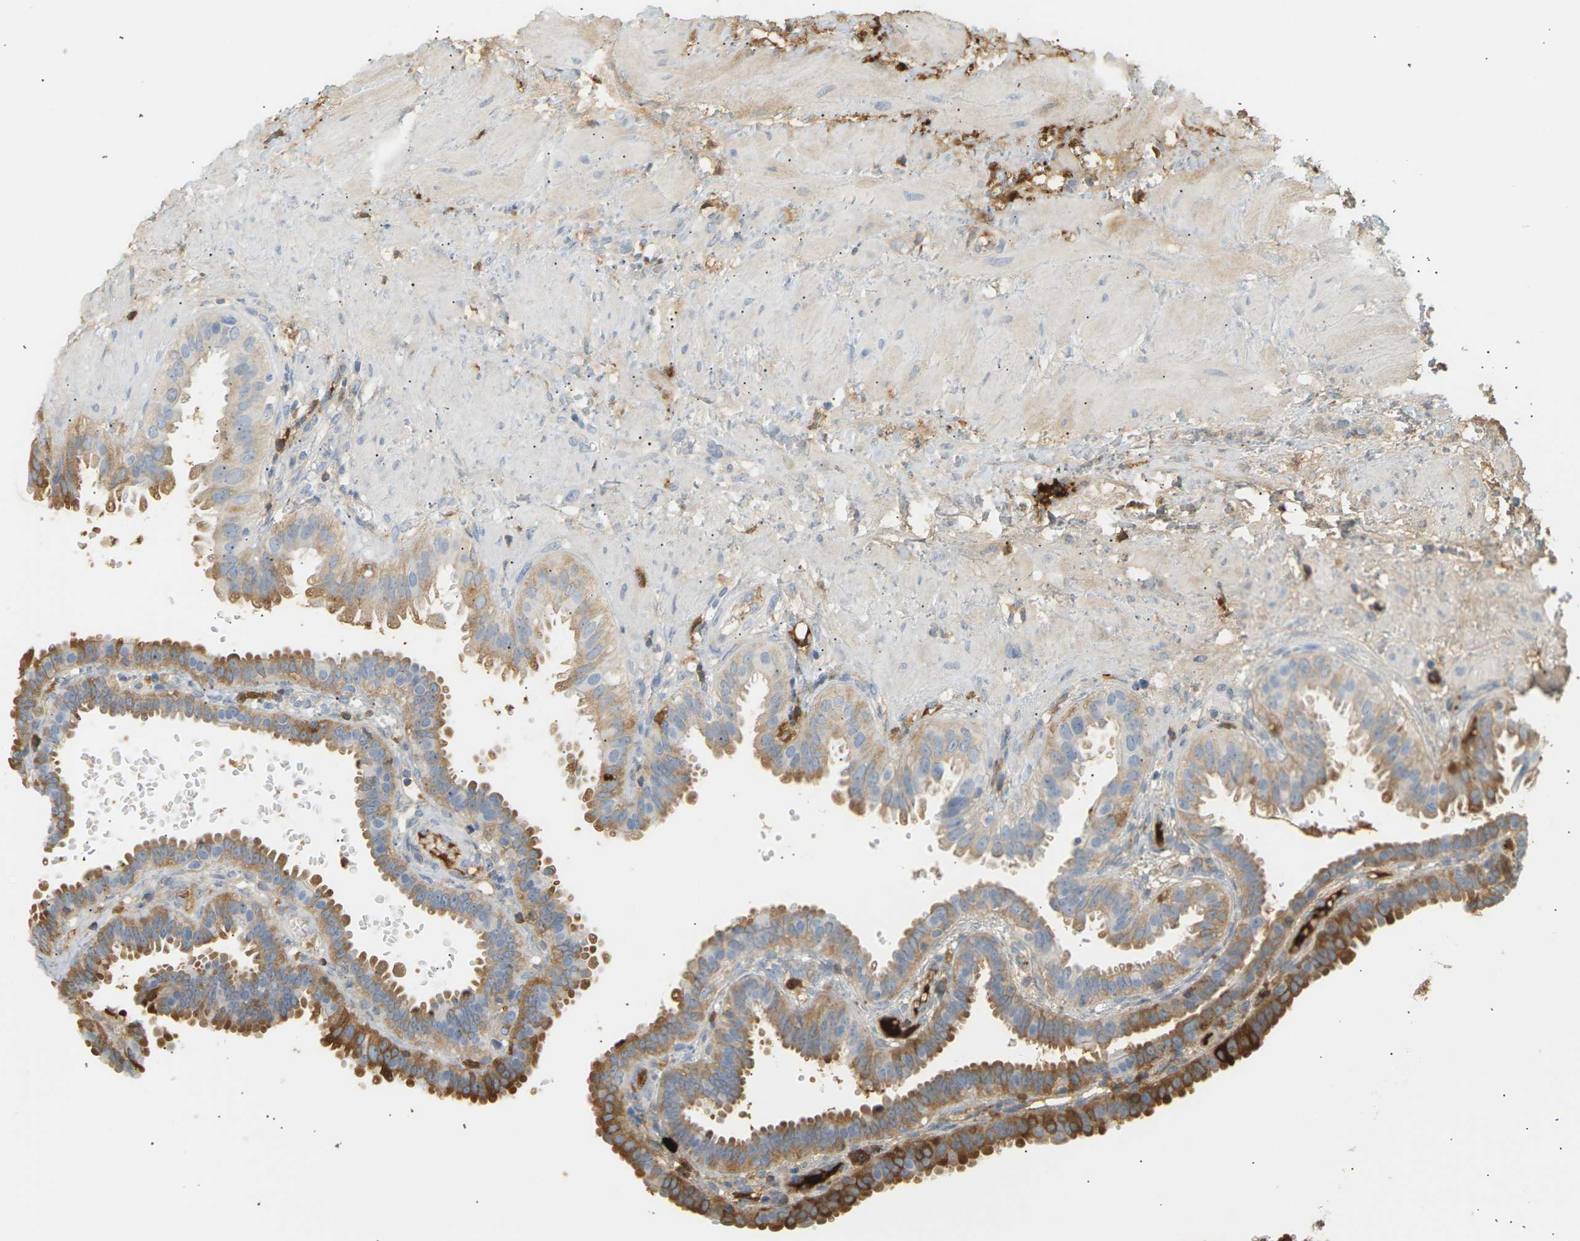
{"staining": {"intensity": "moderate", "quantity": "25%-75%", "location": "cytoplasmic/membranous"}, "tissue": "fallopian tube", "cell_type": "Glandular cells", "image_type": "normal", "snomed": [{"axis": "morphology", "description": "Normal tissue, NOS"}, {"axis": "topography", "description": "Fallopian tube"}, {"axis": "topography", "description": "Placenta"}], "caption": "Immunohistochemistry micrograph of normal human fallopian tube stained for a protein (brown), which reveals medium levels of moderate cytoplasmic/membranous staining in approximately 25%-75% of glandular cells.", "gene": "IGLC3", "patient": {"sex": "female", "age": 34}}